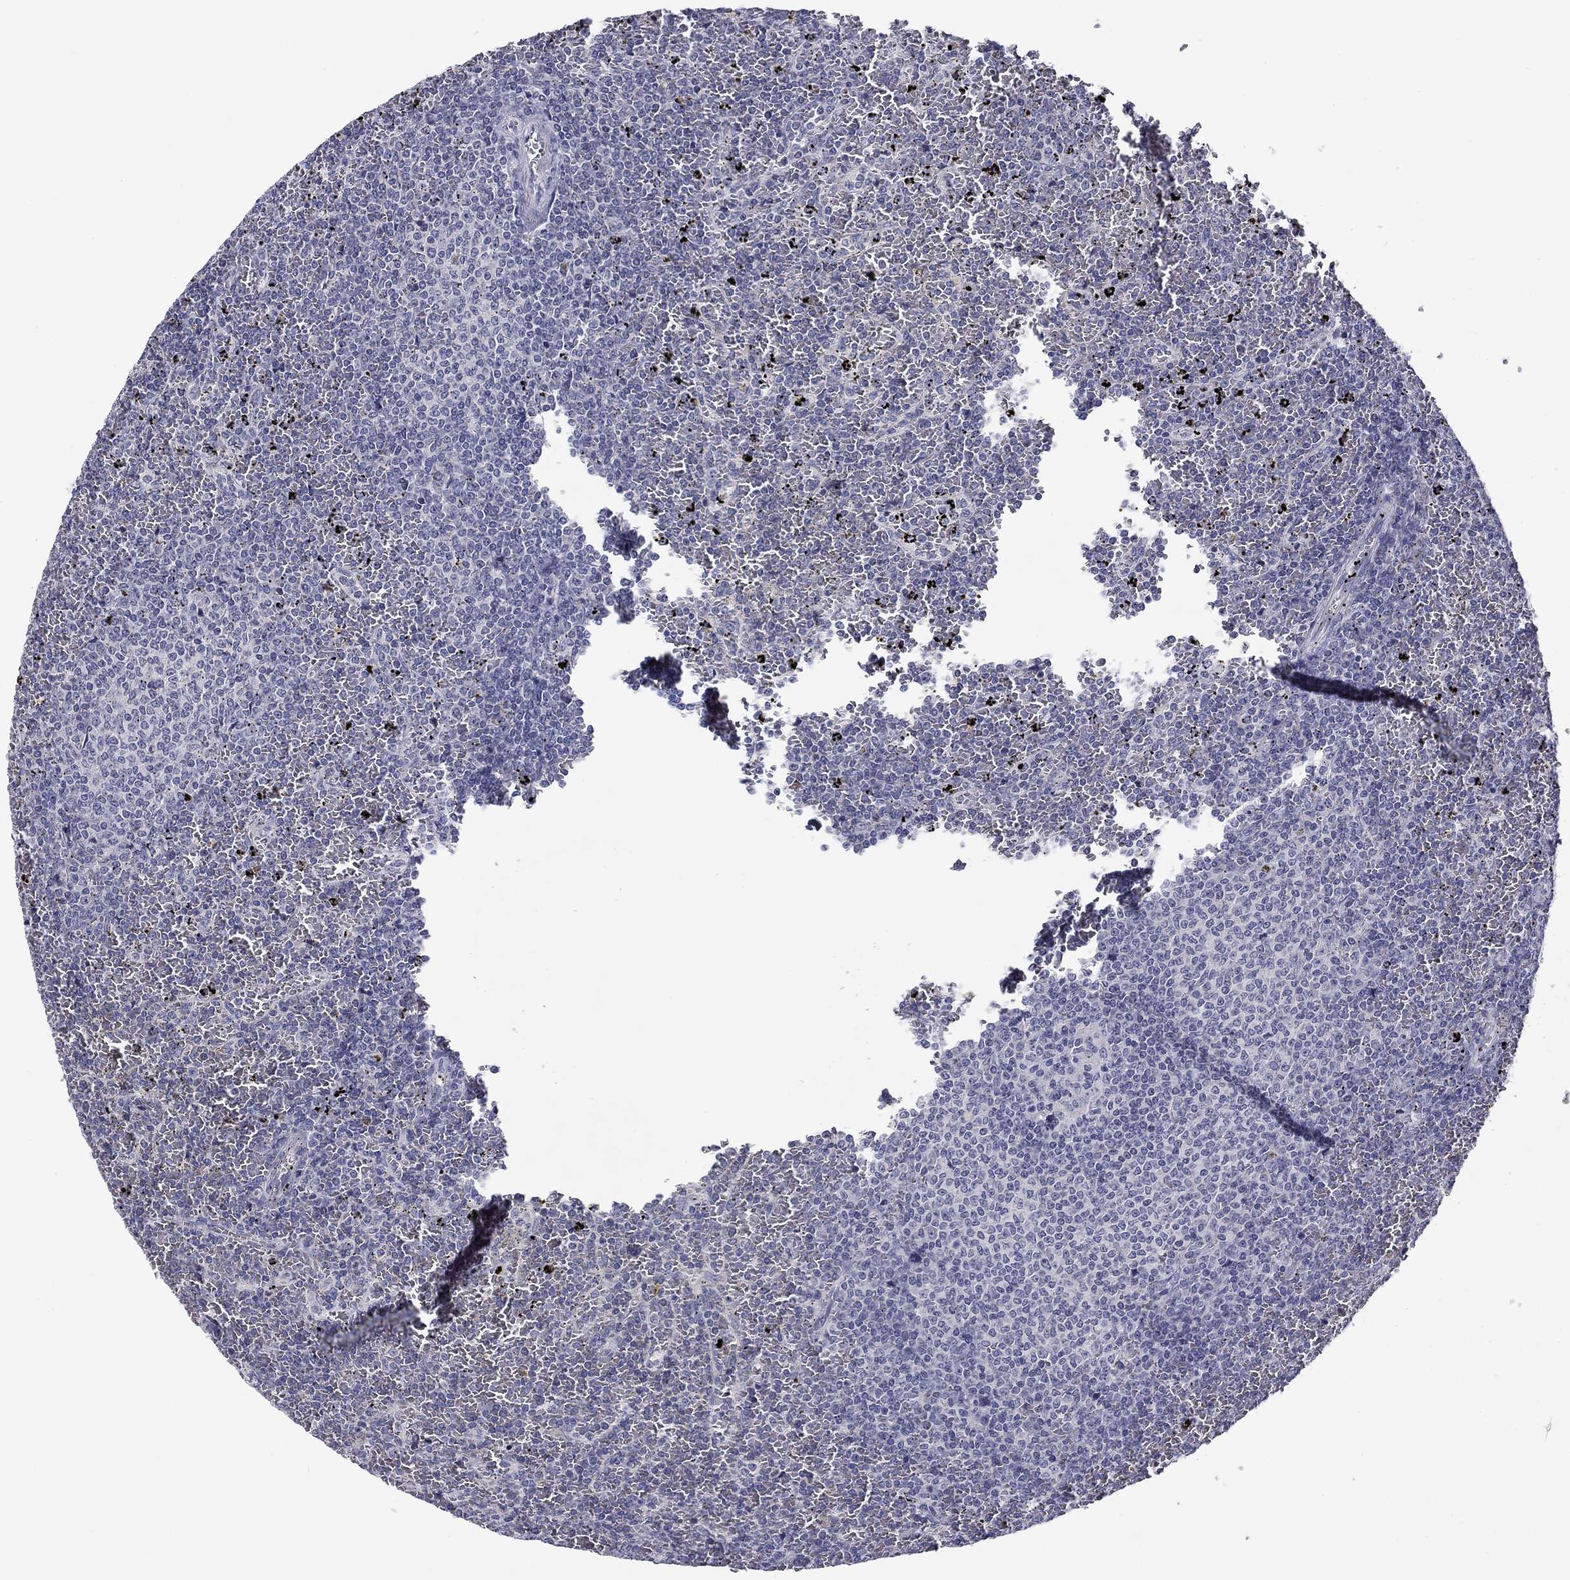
{"staining": {"intensity": "negative", "quantity": "none", "location": "none"}, "tissue": "lymphoma", "cell_type": "Tumor cells", "image_type": "cancer", "snomed": [{"axis": "morphology", "description": "Malignant lymphoma, non-Hodgkin's type, Low grade"}, {"axis": "topography", "description": "Spleen"}], "caption": "This is an IHC histopathology image of malignant lymphoma, non-Hodgkin's type (low-grade). There is no positivity in tumor cells.", "gene": "SPATA7", "patient": {"sex": "female", "age": 77}}